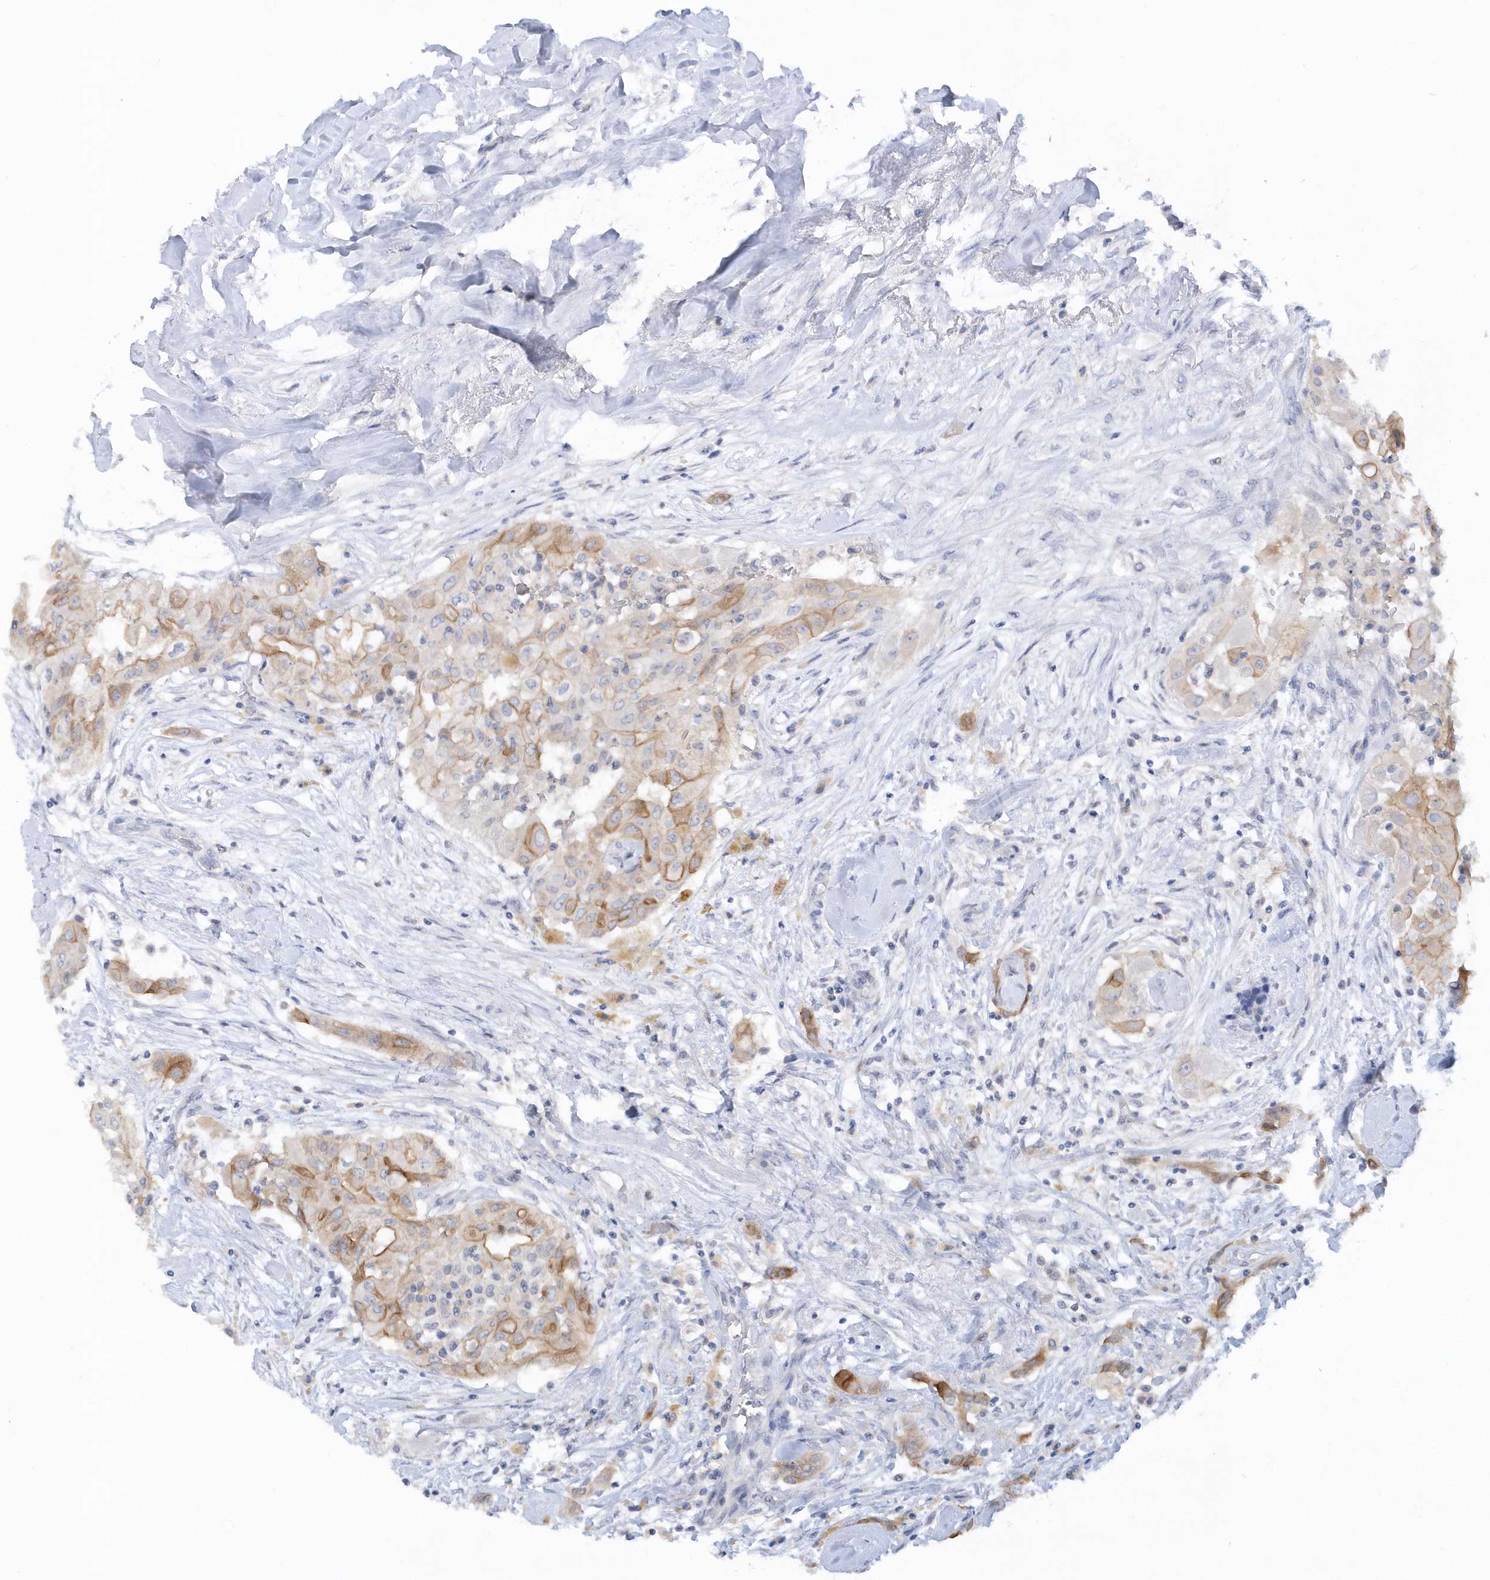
{"staining": {"intensity": "moderate", "quantity": "25%-75%", "location": "cytoplasmic/membranous"}, "tissue": "thyroid cancer", "cell_type": "Tumor cells", "image_type": "cancer", "snomed": [{"axis": "morphology", "description": "Papillary adenocarcinoma, NOS"}, {"axis": "topography", "description": "Thyroid gland"}], "caption": "Immunohistochemical staining of human thyroid cancer (papillary adenocarcinoma) displays medium levels of moderate cytoplasmic/membranous staining in about 25%-75% of tumor cells. The protein of interest is shown in brown color, while the nuclei are stained blue.", "gene": "RPE", "patient": {"sex": "female", "age": 59}}